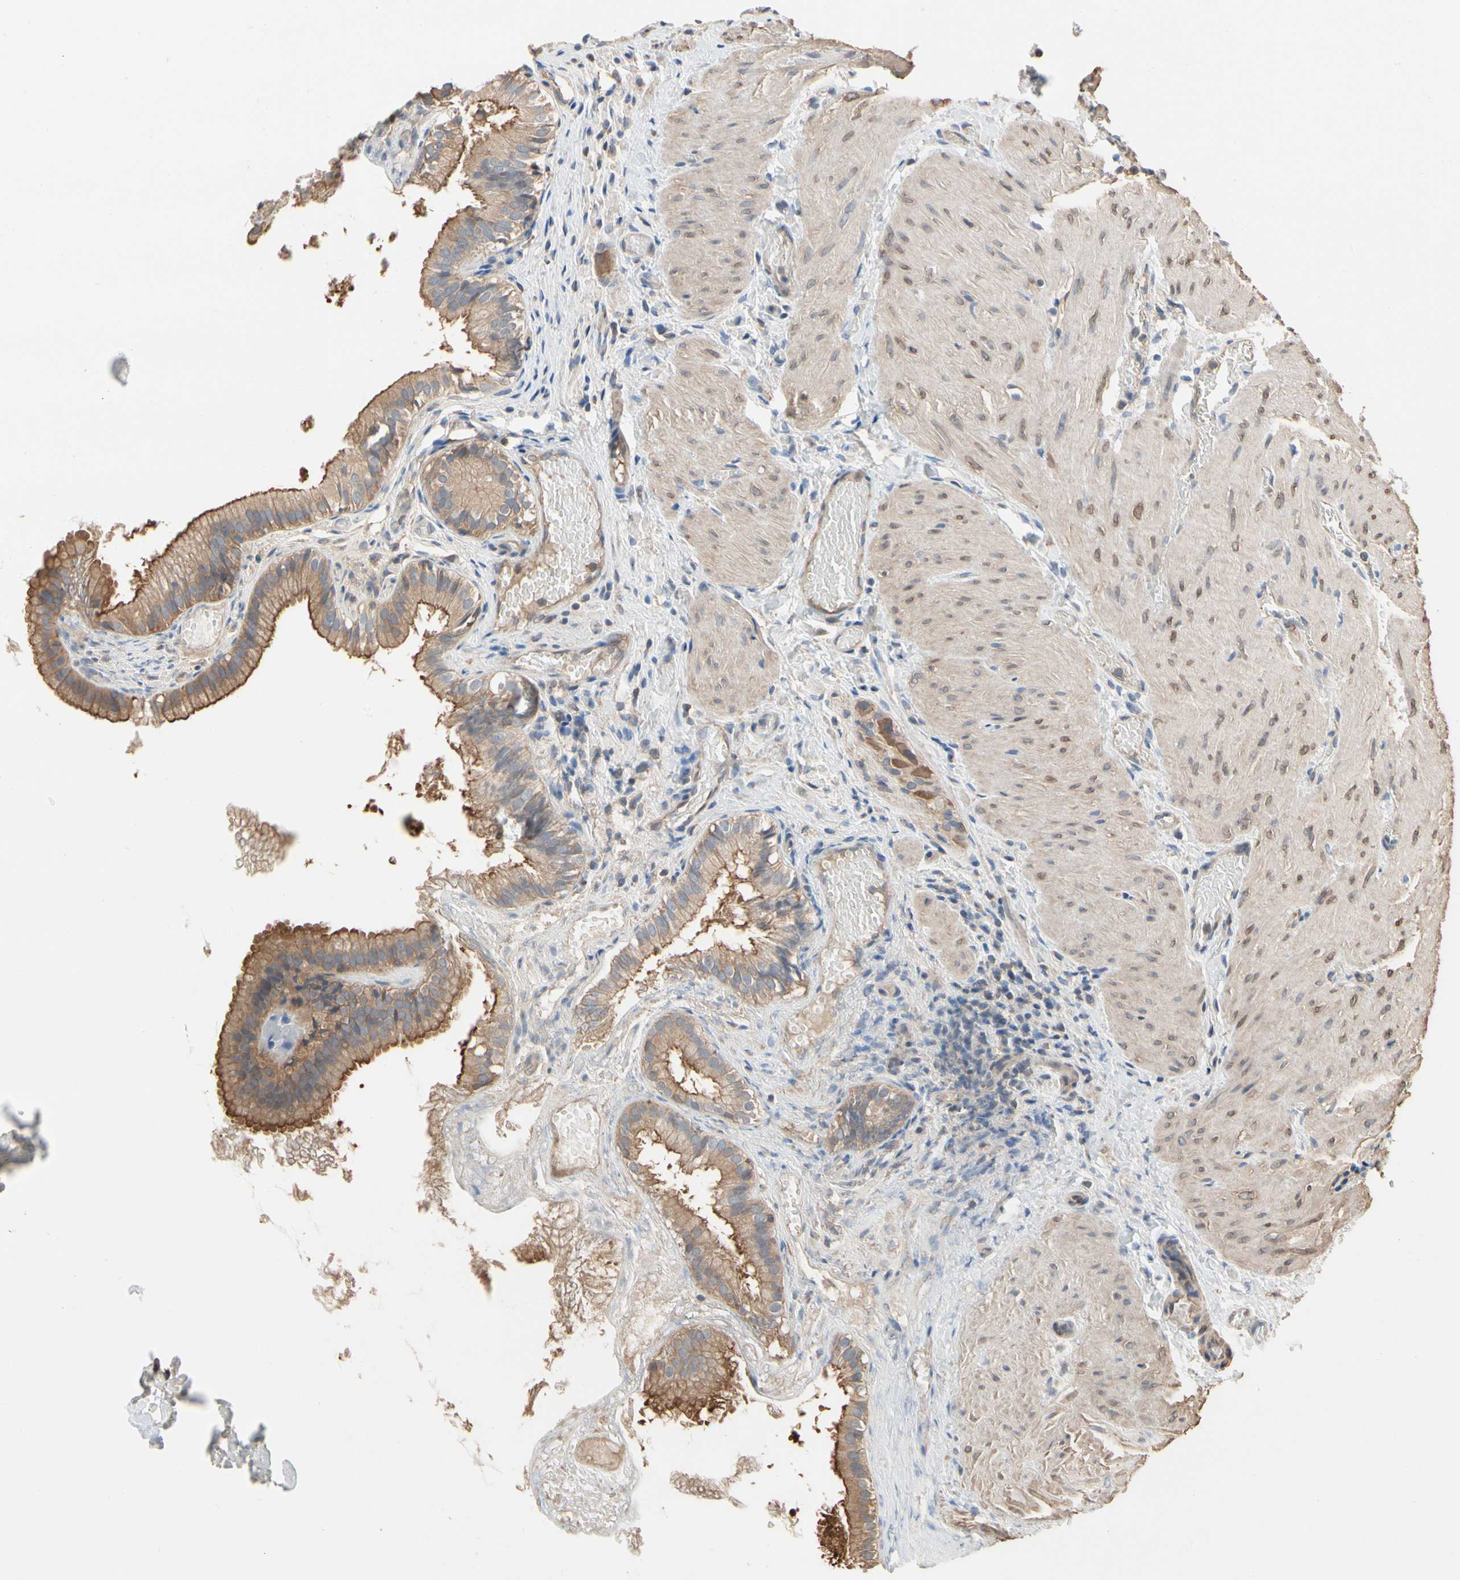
{"staining": {"intensity": "moderate", "quantity": ">75%", "location": "cytoplasmic/membranous"}, "tissue": "gallbladder", "cell_type": "Glandular cells", "image_type": "normal", "snomed": [{"axis": "morphology", "description": "Normal tissue, NOS"}, {"axis": "topography", "description": "Gallbladder"}], "caption": "The micrograph exhibits a brown stain indicating the presence of a protein in the cytoplasmic/membranous of glandular cells in gallbladder. The protein of interest is stained brown, and the nuclei are stained in blue (DAB (3,3'-diaminobenzidine) IHC with brightfield microscopy, high magnification).", "gene": "PDZK1", "patient": {"sex": "female", "age": 26}}